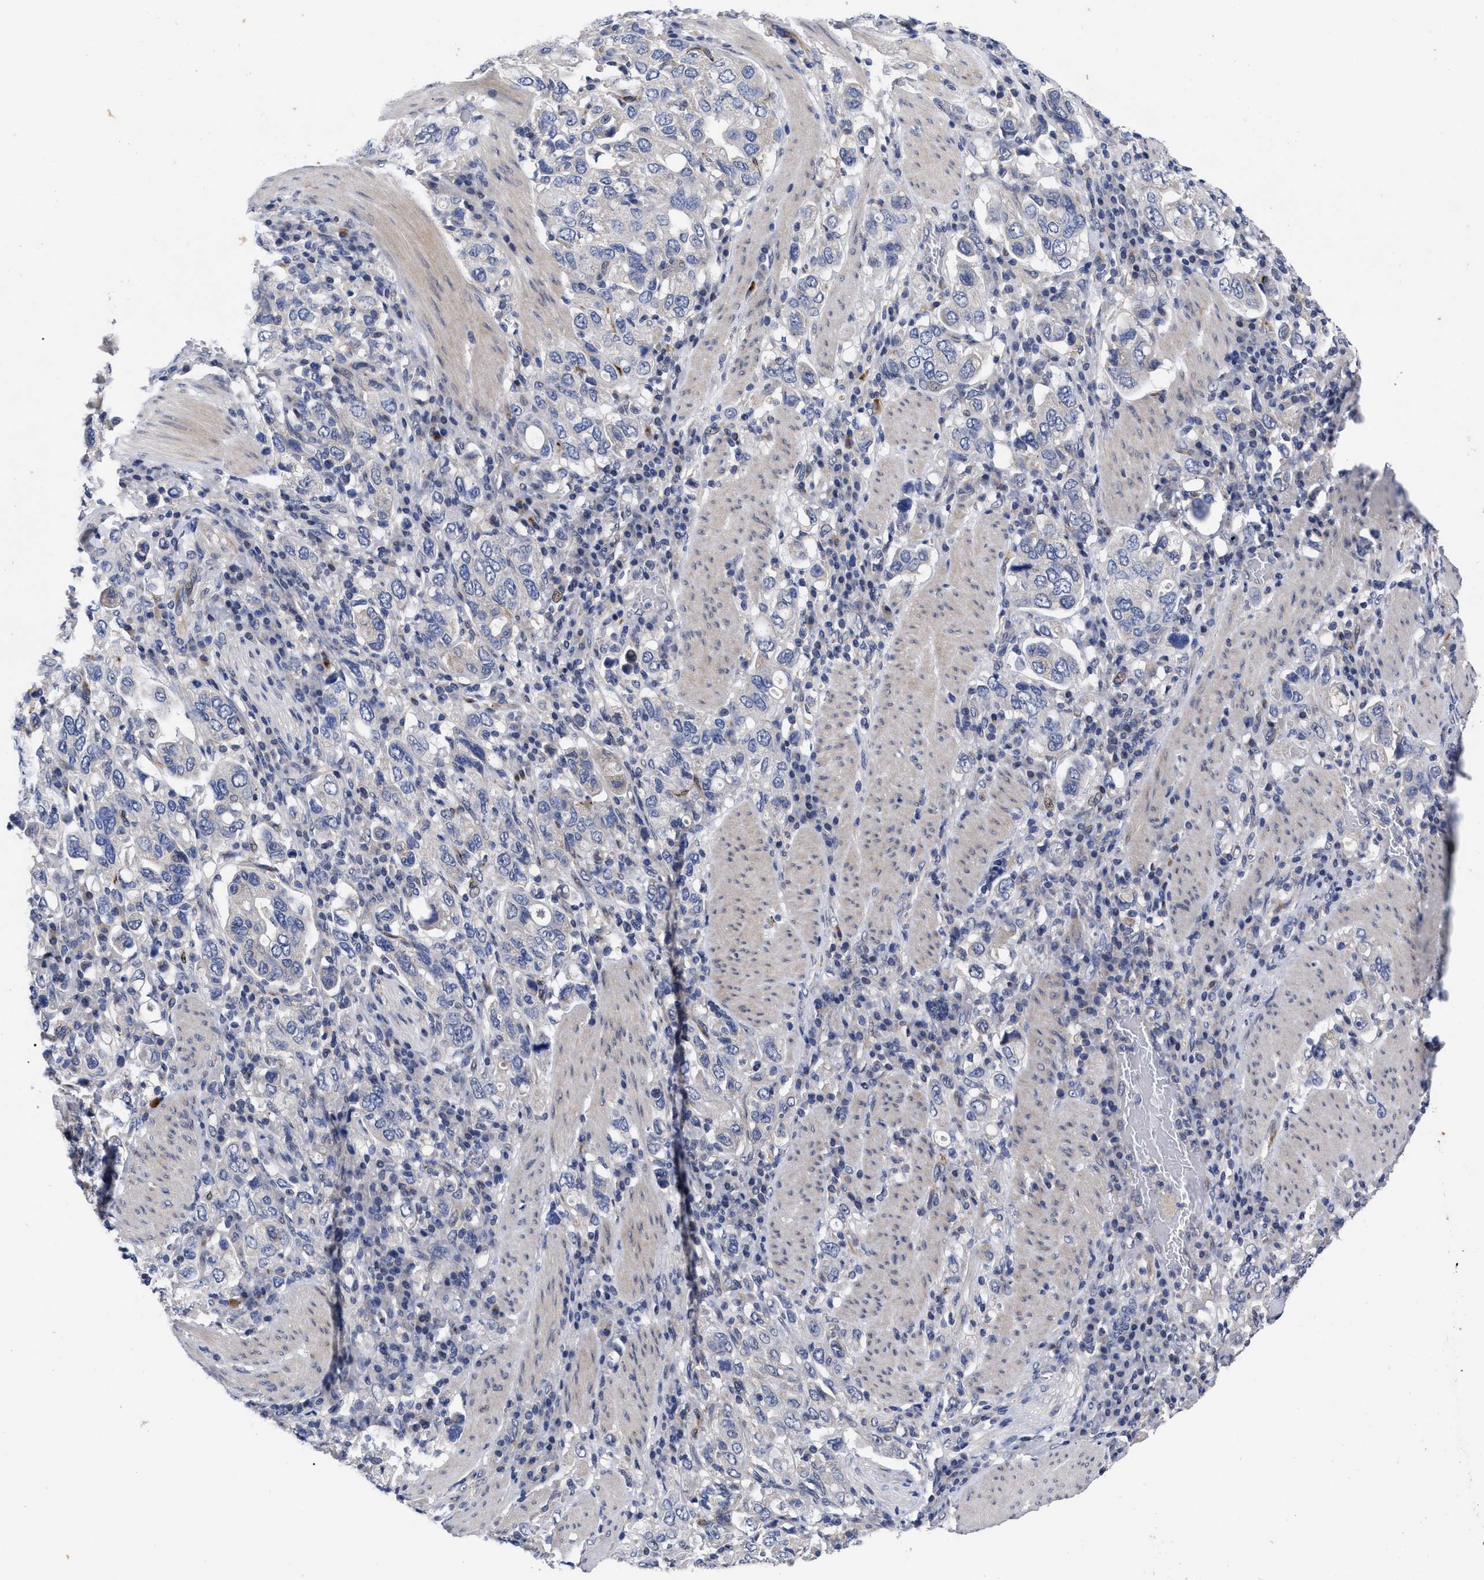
{"staining": {"intensity": "negative", "quantity": "none", "location": "none"}, "tissue": "stomach cancer", "cell_type": "Tumor cells", "image_type": "cancer", "snomed": [{"axis": "morphology", "description": "Adenocarcinoma, NOS"}, {"axis": "topography", "description": "Stomach, upper"}], "caption": "Tumor cells are negative for brown protein staining in stomach adenocarcinoma.", "gene": "CCN5", "patient": {"sex": "male", "age": 62}}